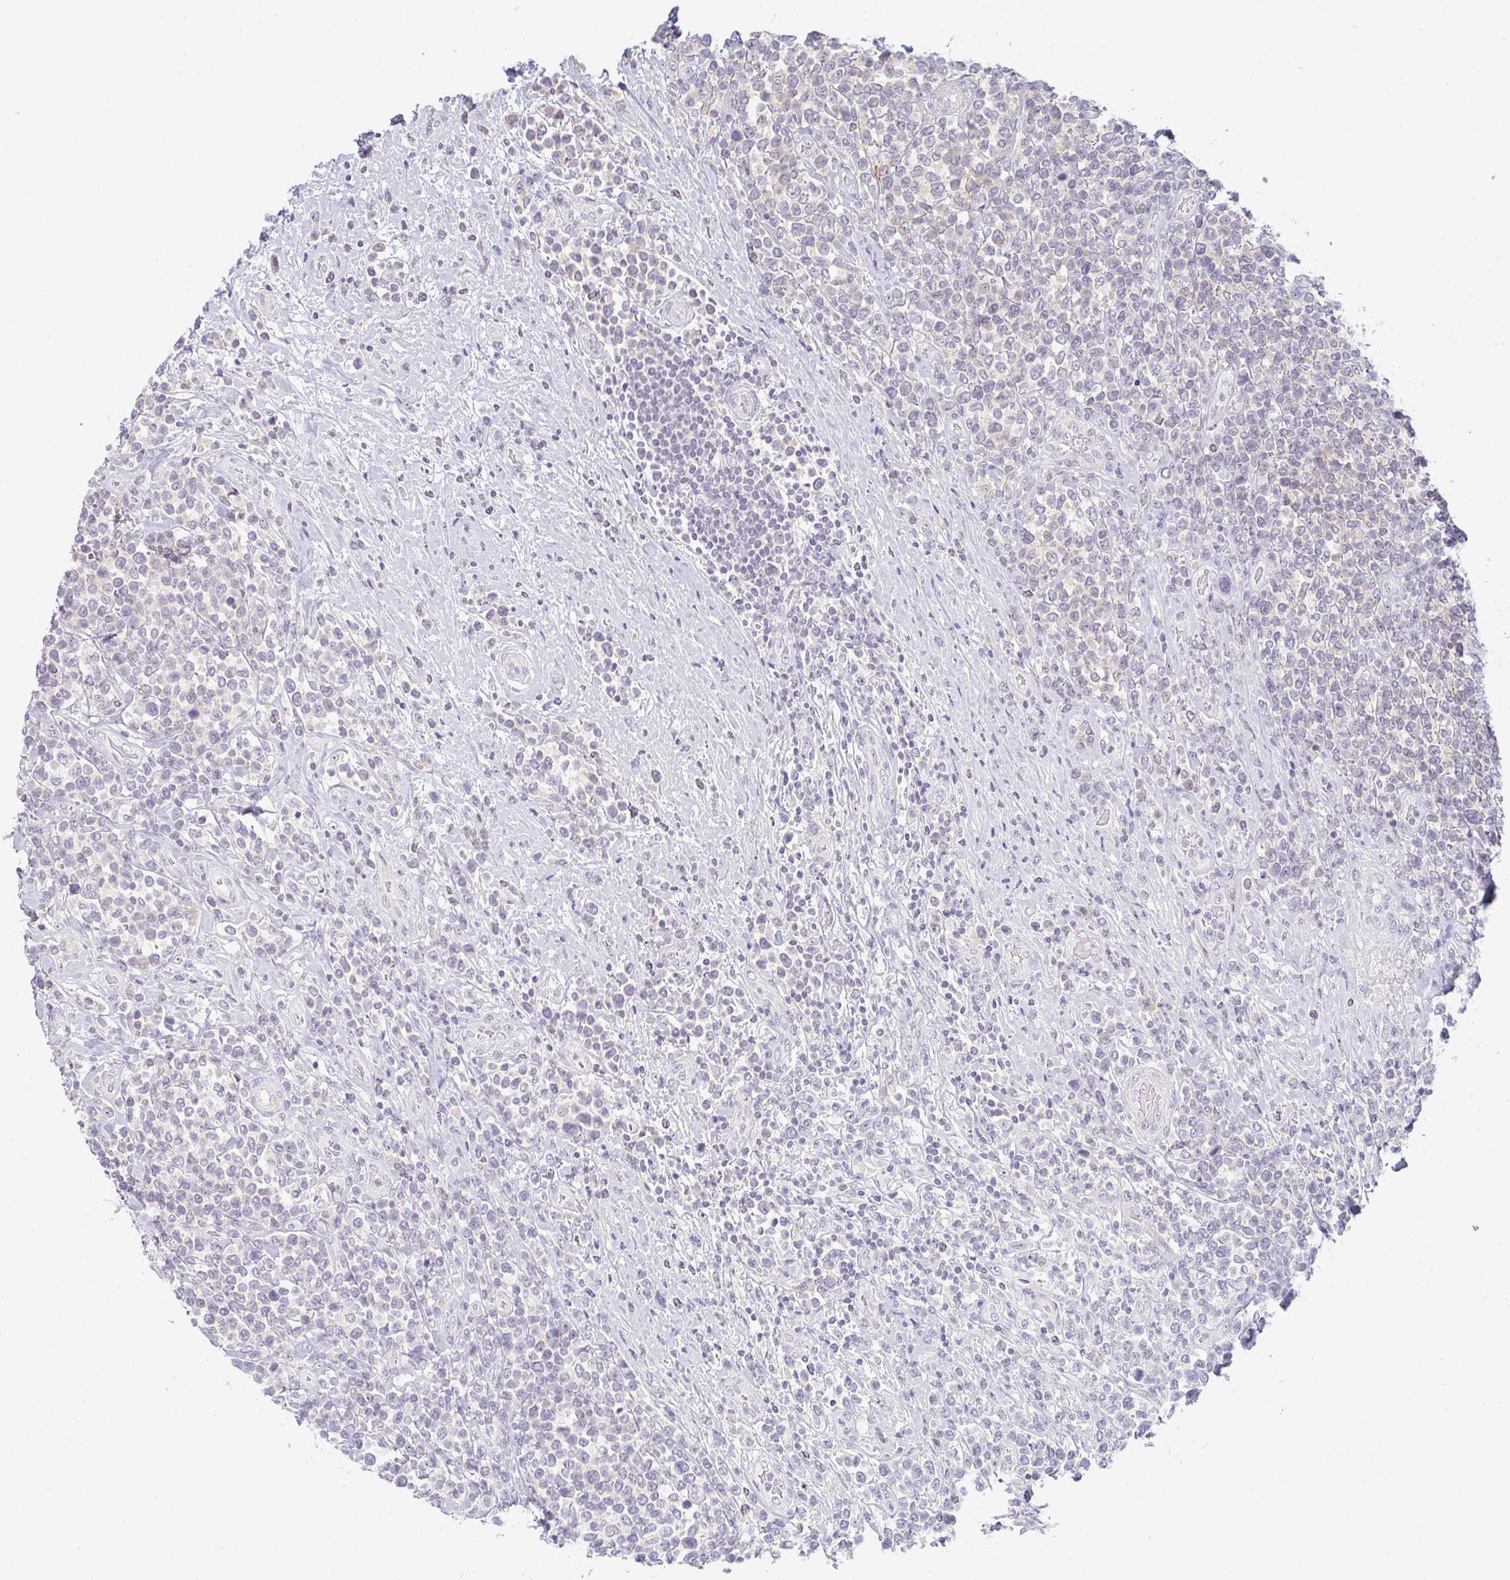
{"staining": {"intensity": "negative", "quantity": "none", "location": "none"}, "tissue": "lymphoma", "cell_type": "Tumor cells", "image_type": "cancer", "snomed": [{"axis": "morphology", "description": "Malignant lymphoma, non-Hodgkin's type, High grade"}, {"axis": "topography", "description": "Soft tissue"}], "caption": "This is an immunohistochemistry (IHC) micrograph of human lymphoma. There is no positivity in tumor cells.", "gene": "PPFIA4", "patient": {"sex": "female", "age": 56}}